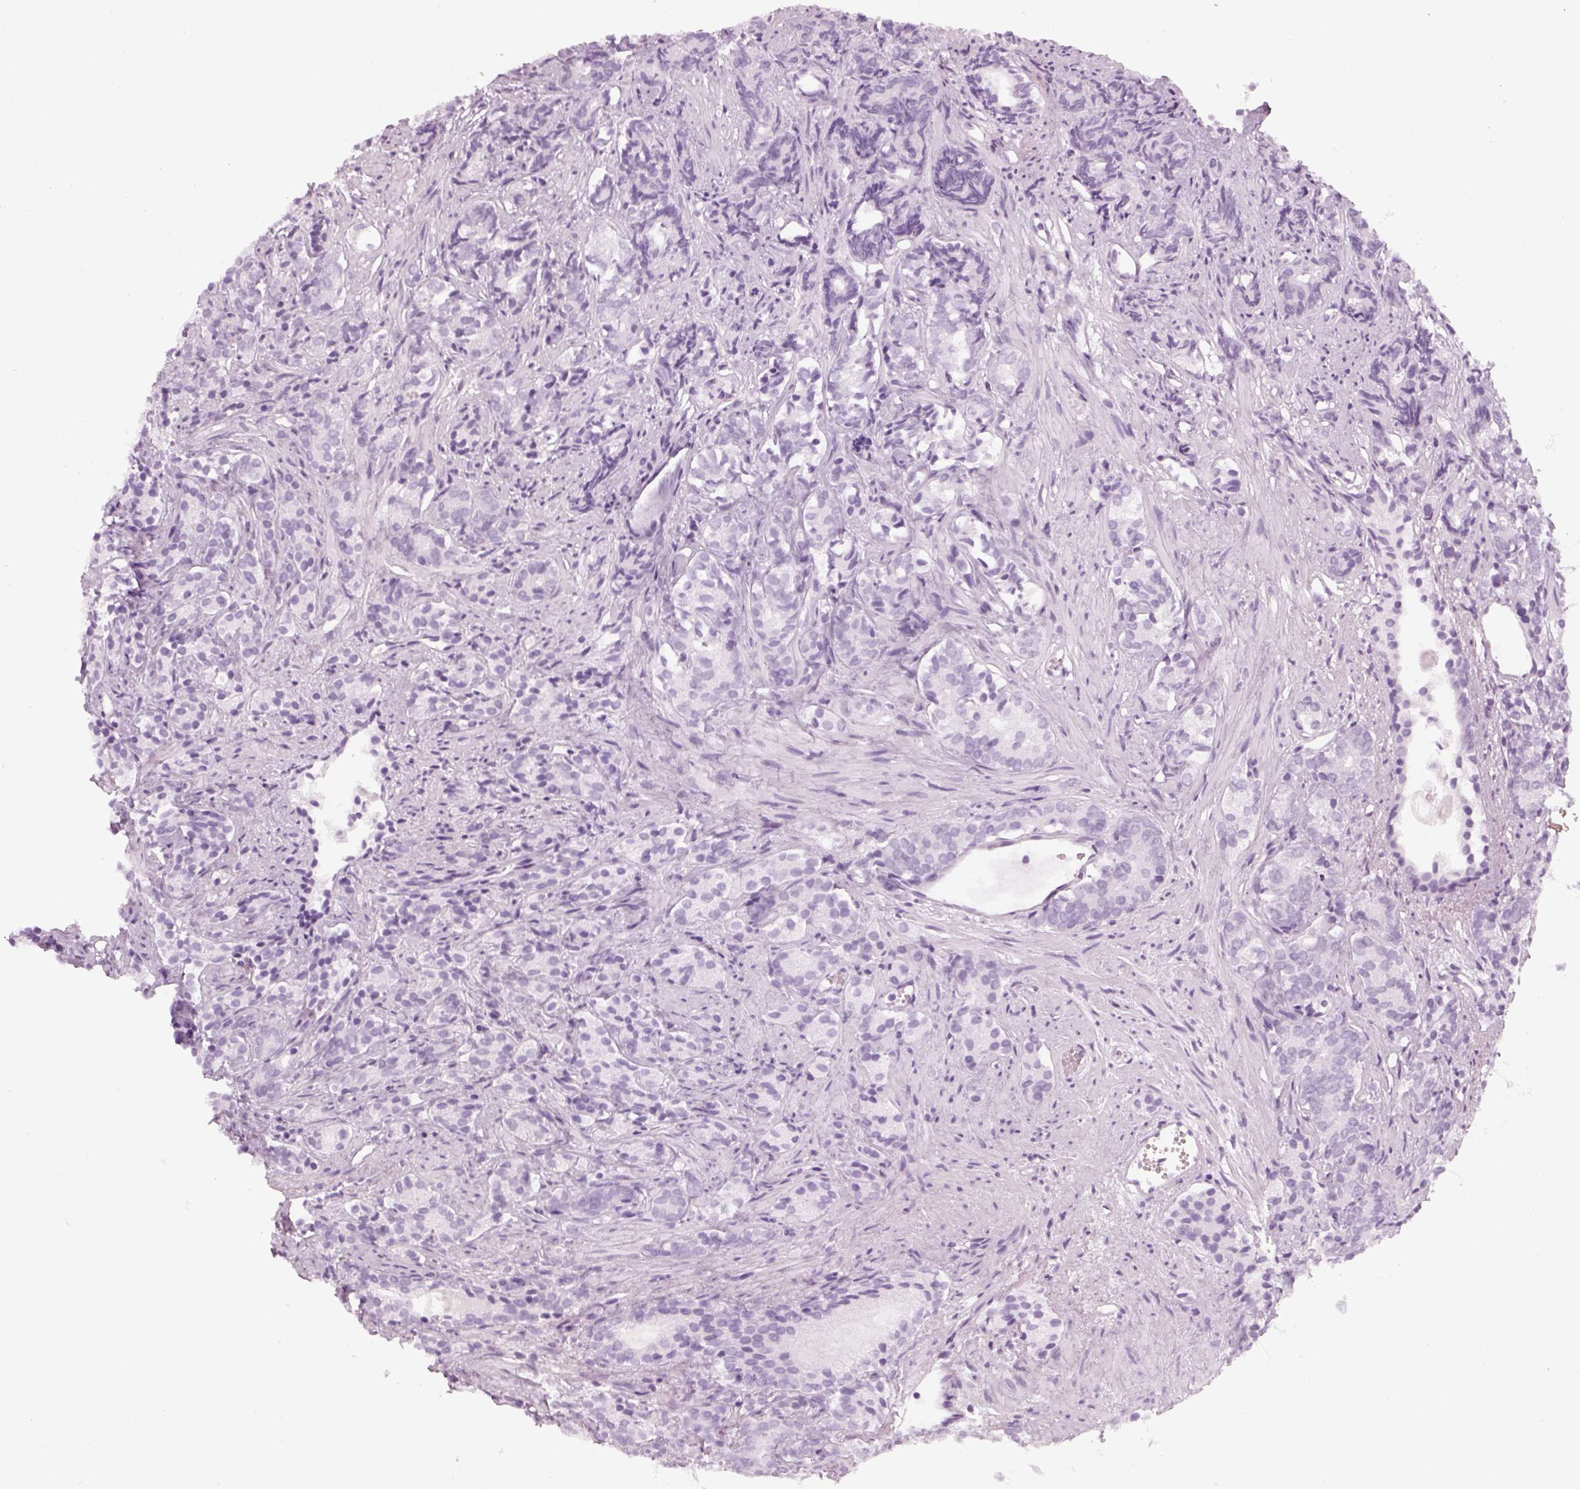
{"staining": {"intensity": "negative", "quantity": "none", "location": "none"}, "tissue": "prostate cancer", "cell_type": "Tumor cells", "image_type": "cancer", "snomed": [{"axis": "morphology", "description": "Adenocarcinoma, High grade"}, {"axis": "topography", "description": "Prostate"}], "caption": "Prostate adenocarcinoma (high-grade) was stained to show a protein in brown. There is no significant expression in tumor cells.", "gene": "PABPC1L2B", "patient": {"sex": "male", "age": 84}}